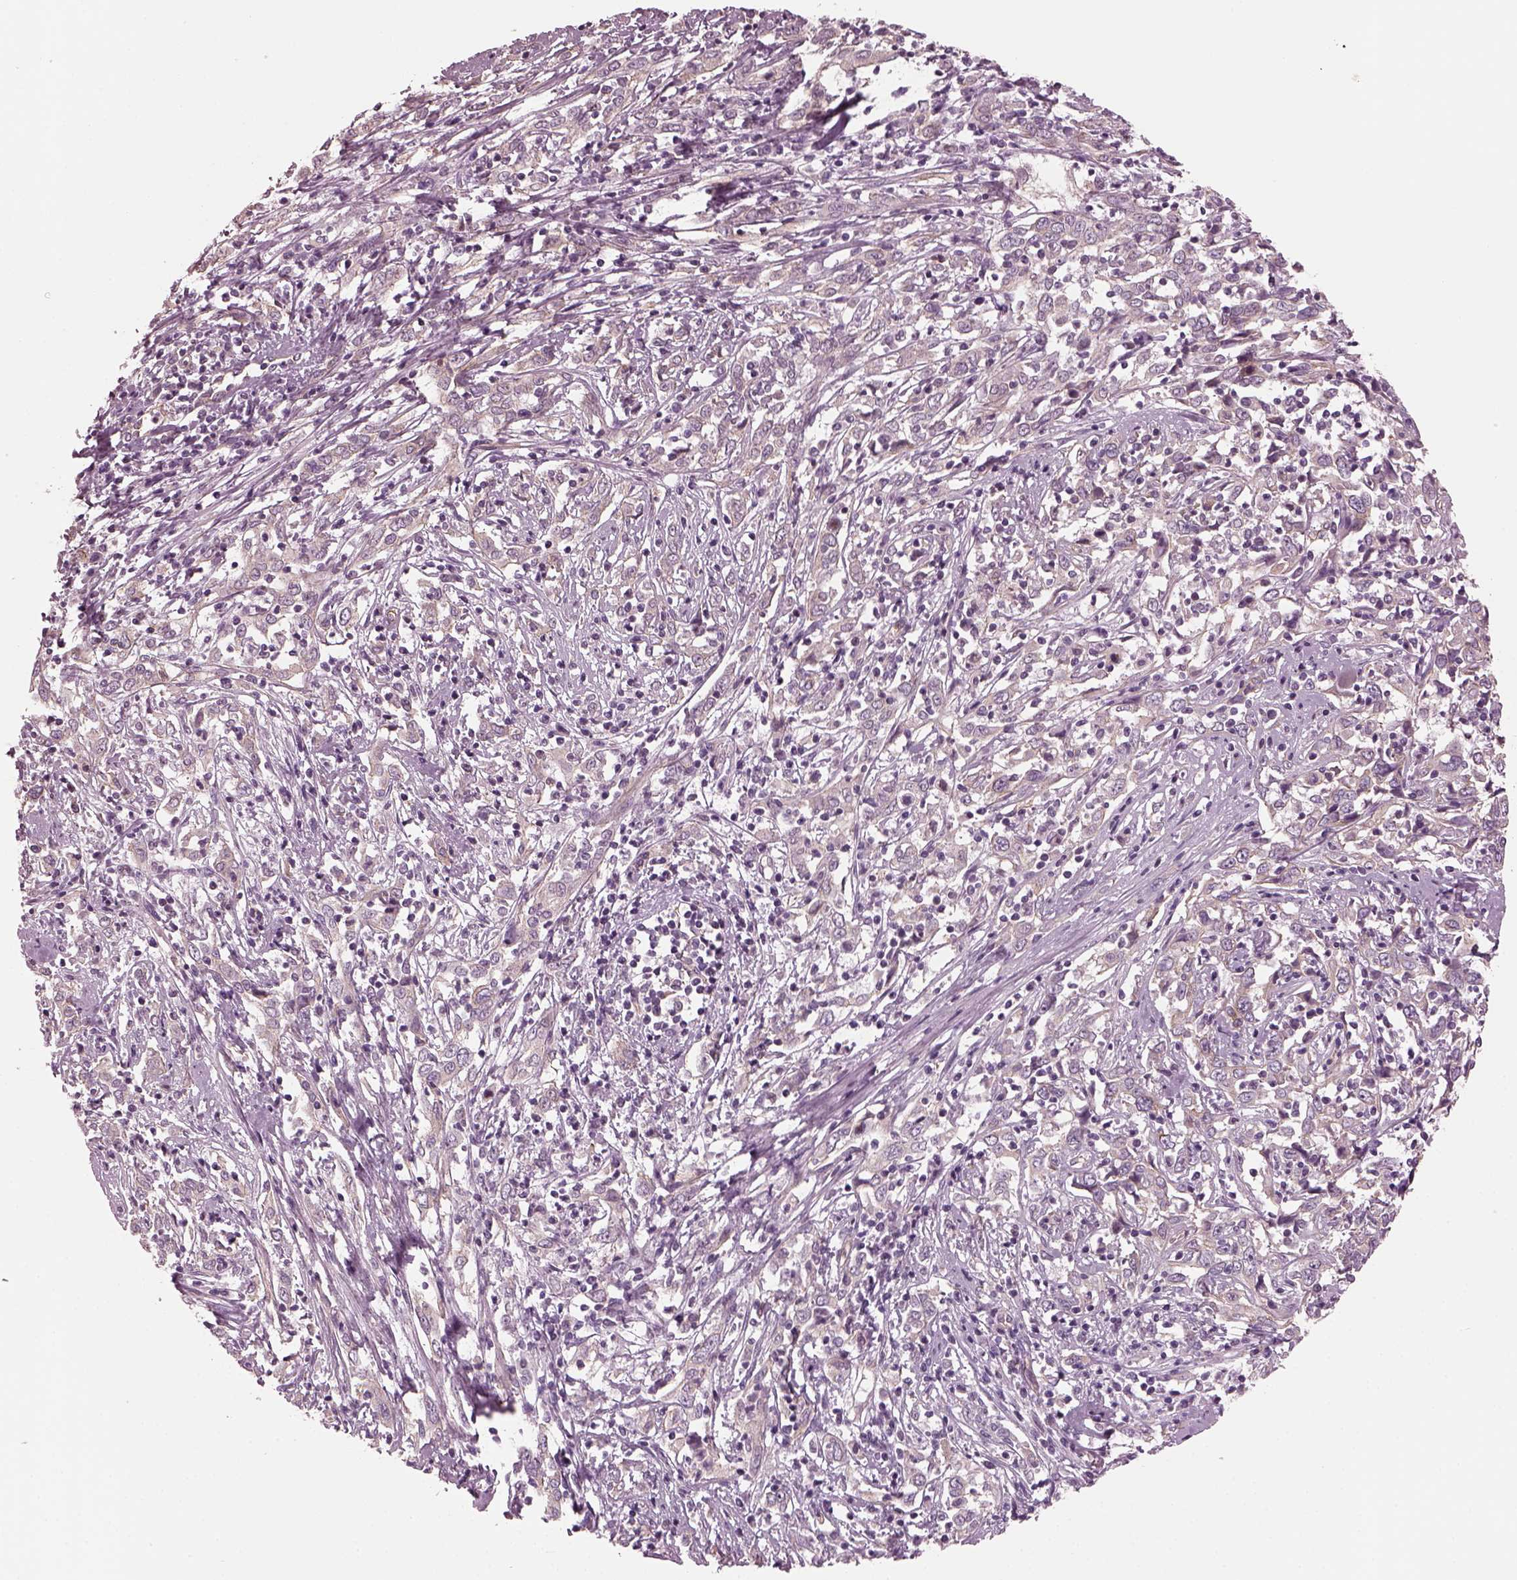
{"staining": {"intensity": "negative", "quantity": "none", "location": "none"}, "tissue": "cervical cancer", "cell_type": "Tumor cells", "image_type": "cancer", "snomed": [{"axis": "morphology", "description": "Adenocarcinoma, NOS"}, {"axis": "topography", "description": "Cervix"}], "caption": "Cervical cancer (adenocarcinoma) was stained to show a protein in brown. There is no significant positivity in tumor cells.", "gene": "ODAD1", "patient": {"sex": "female", "age": 40}}